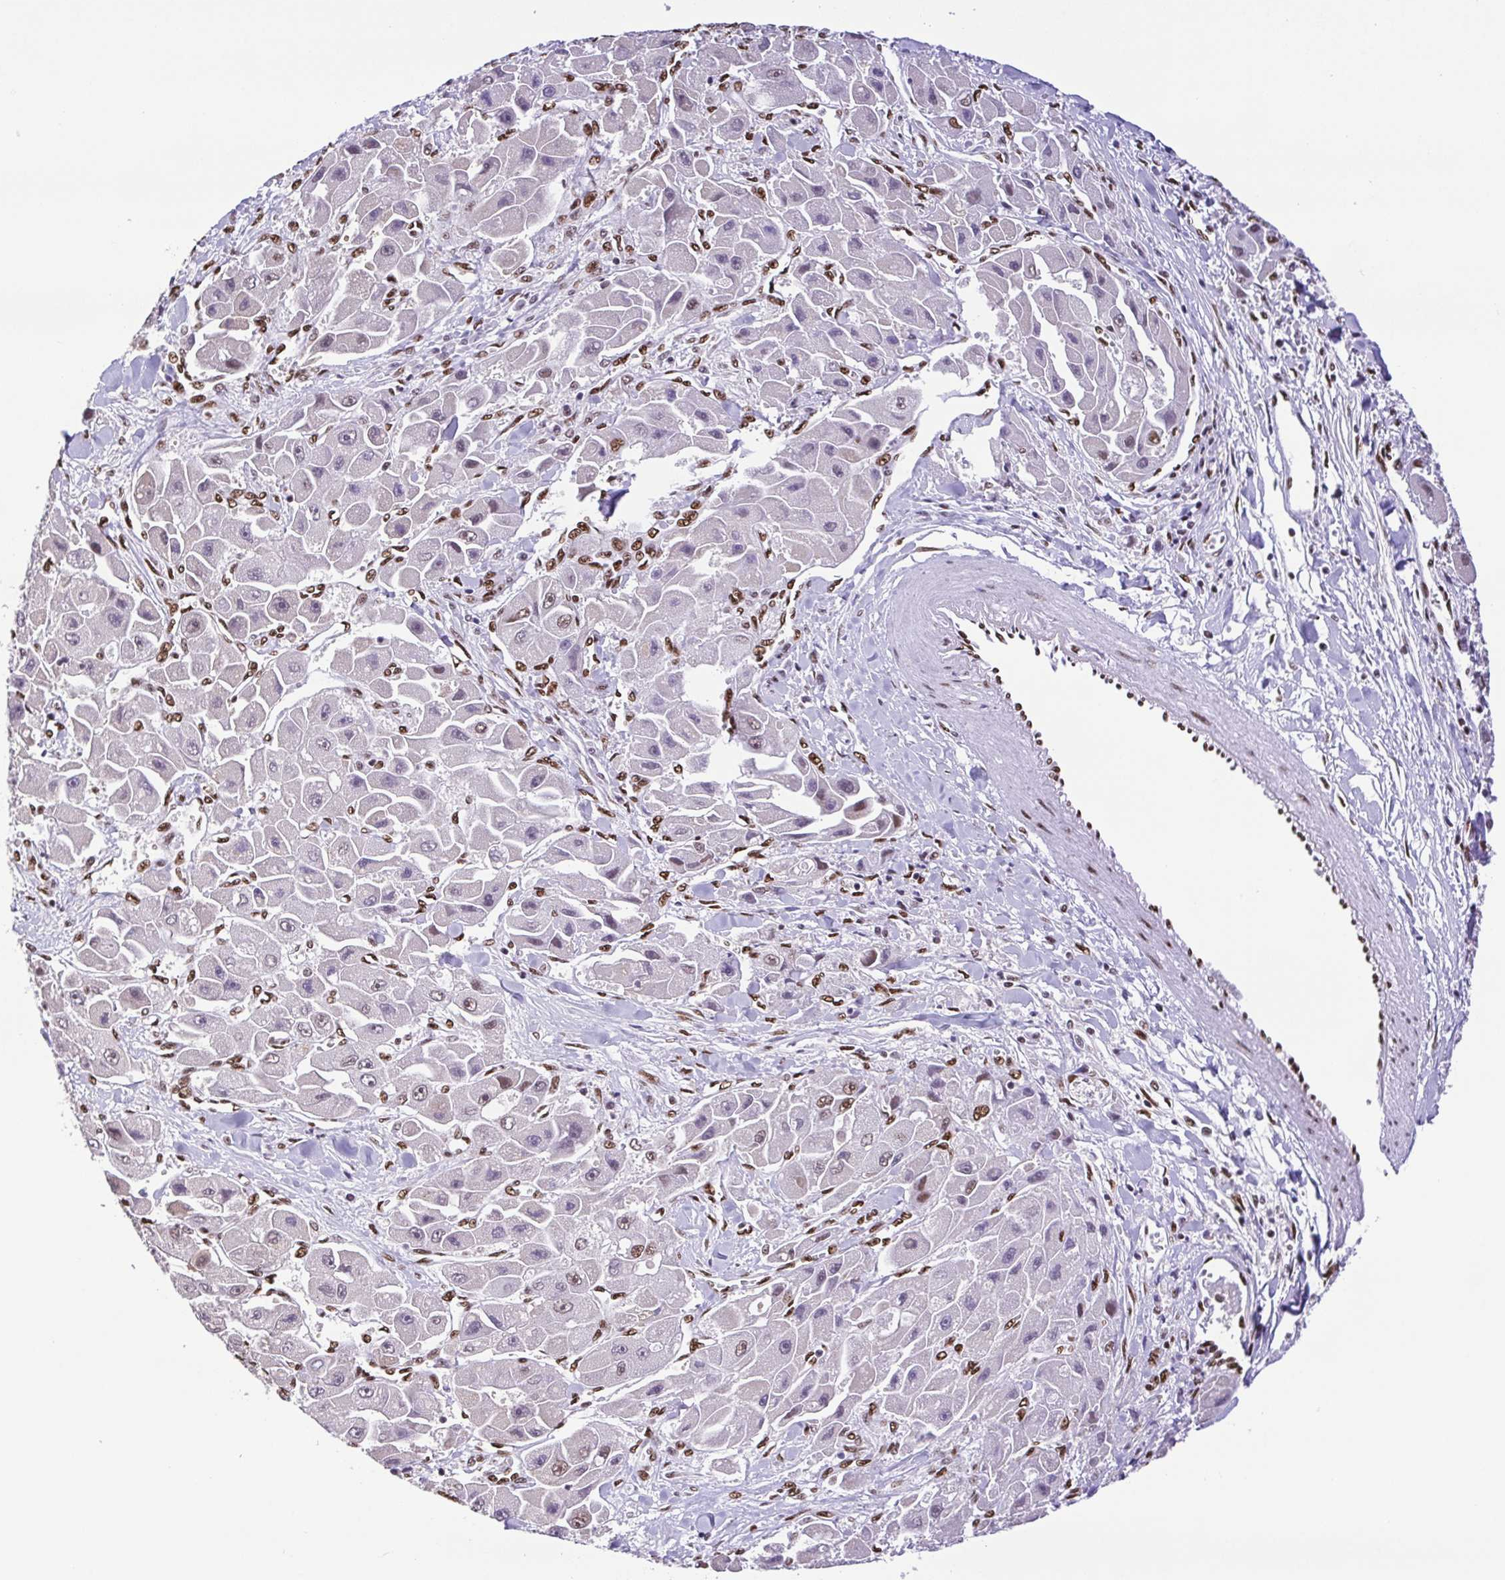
{"staining": {"intensity": "moderate", "quantity": "25%-75%", "location": "nuclear"}, "tissue": "liver cancer", "cell_type": "Tumor cells", "image_type": "cancer", "snomed": [{"axis": "morphology", "description": "Carcinoma, Hepatocellular, NOS"}, {"axis": "topography", "description": "Liver"}], "caption": "Immunohistochemistry photomicrograph of neoplastic tissue: human liver hepatocellular carcinoma stained using IHC exhibits medium levels of moderate protein expression localized specifically in the nuclear of tumor cells, appearing as a nuclear brown color.", "gene": "TRIM28", "patient": {"sex": "male", "age": 24}}